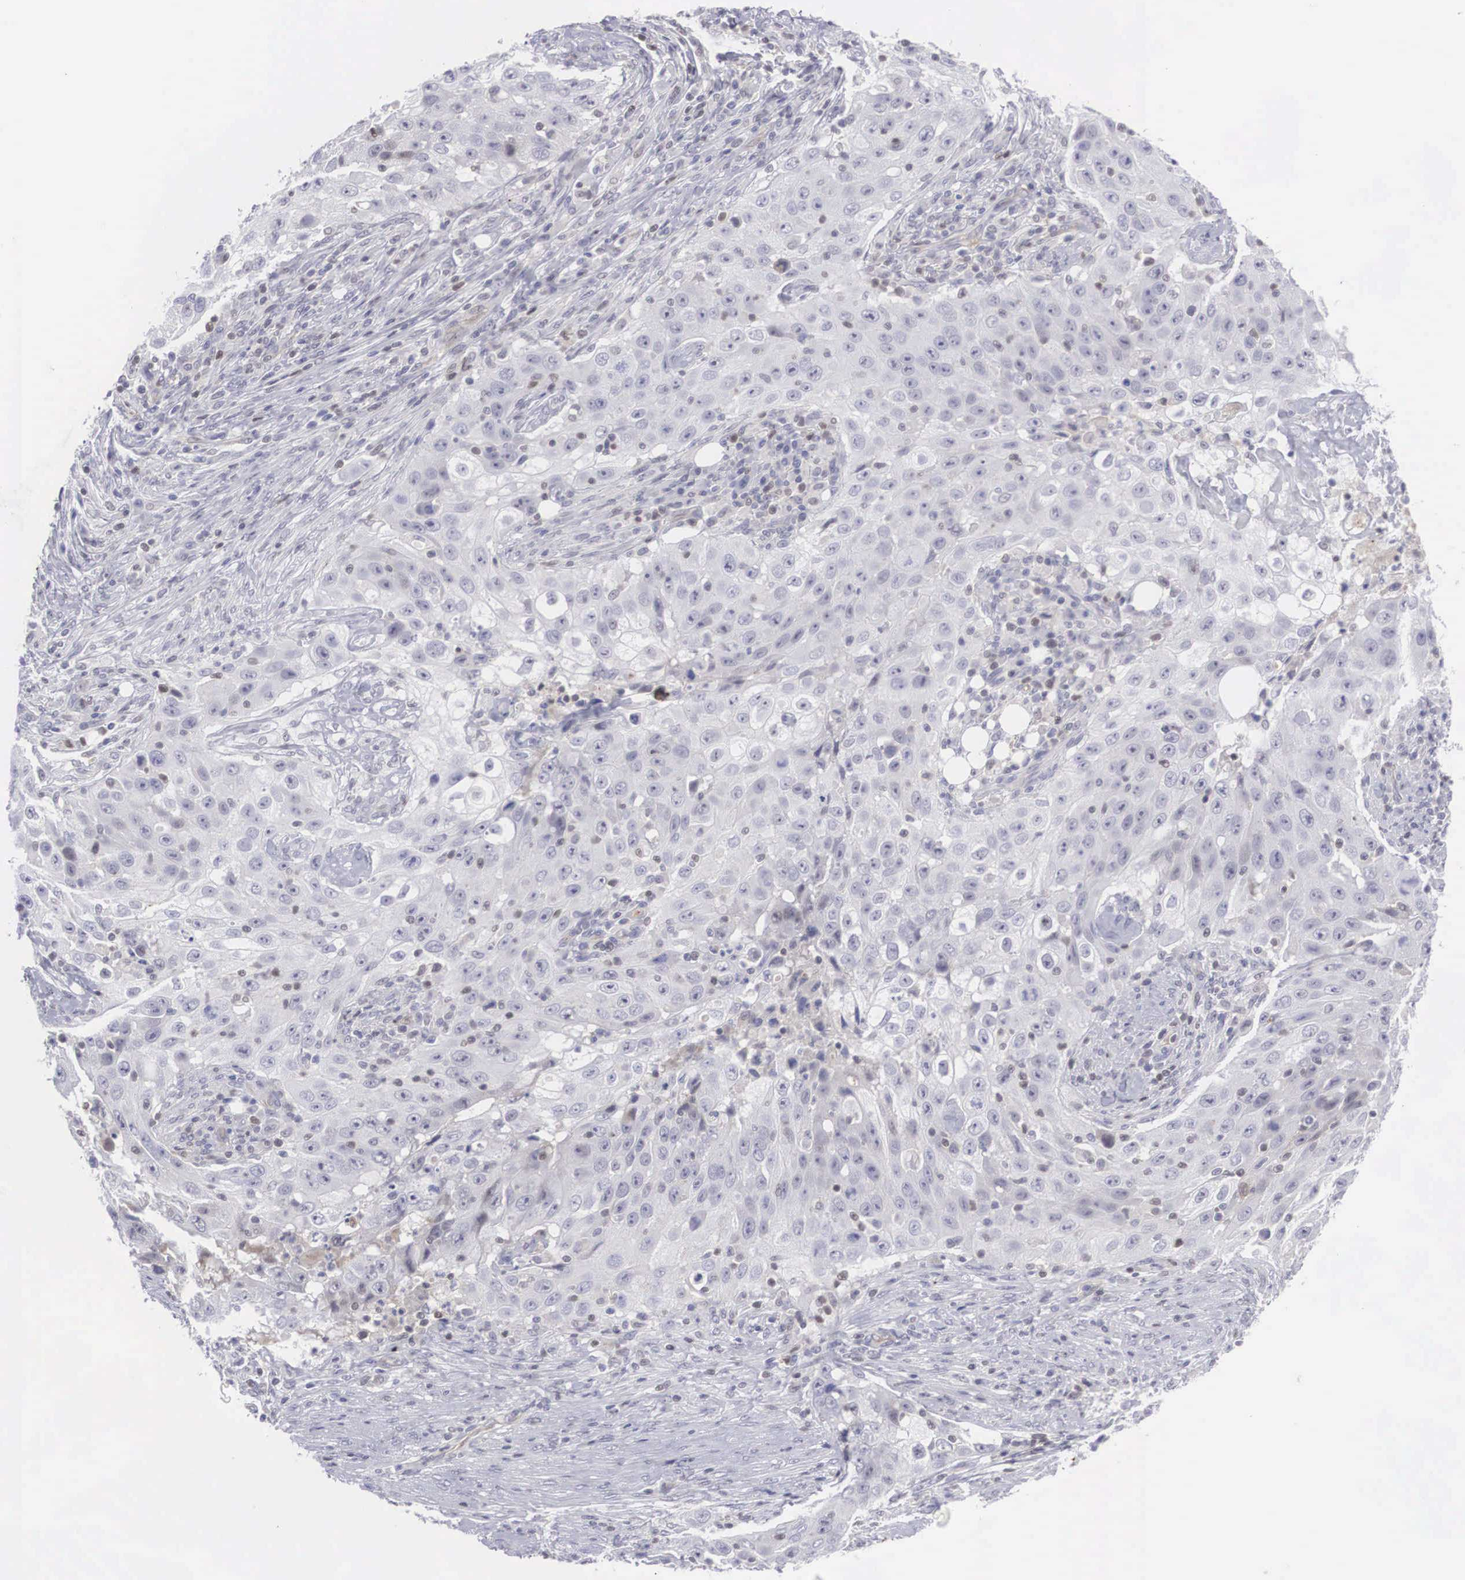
{"staining": {"intensity": "negative", "quantity": "none", "location": "none"}, "tissue": "lung cancer", "cell_type": "Tumor cells", "image_type": "cancer", "snomed": [{"axis": "morphology", "description": "Squamous cell carcinoma, NOS"}, {"axis": "topography", "description": "Lung"}], "caption": "The histopathology image shows no staining of tumor cells in lung cancer (squamous cell carcinoma). Nuclei are stained in blue.", "gene": "RBPJ", "patient": {"sex": "male", "age": 64}}